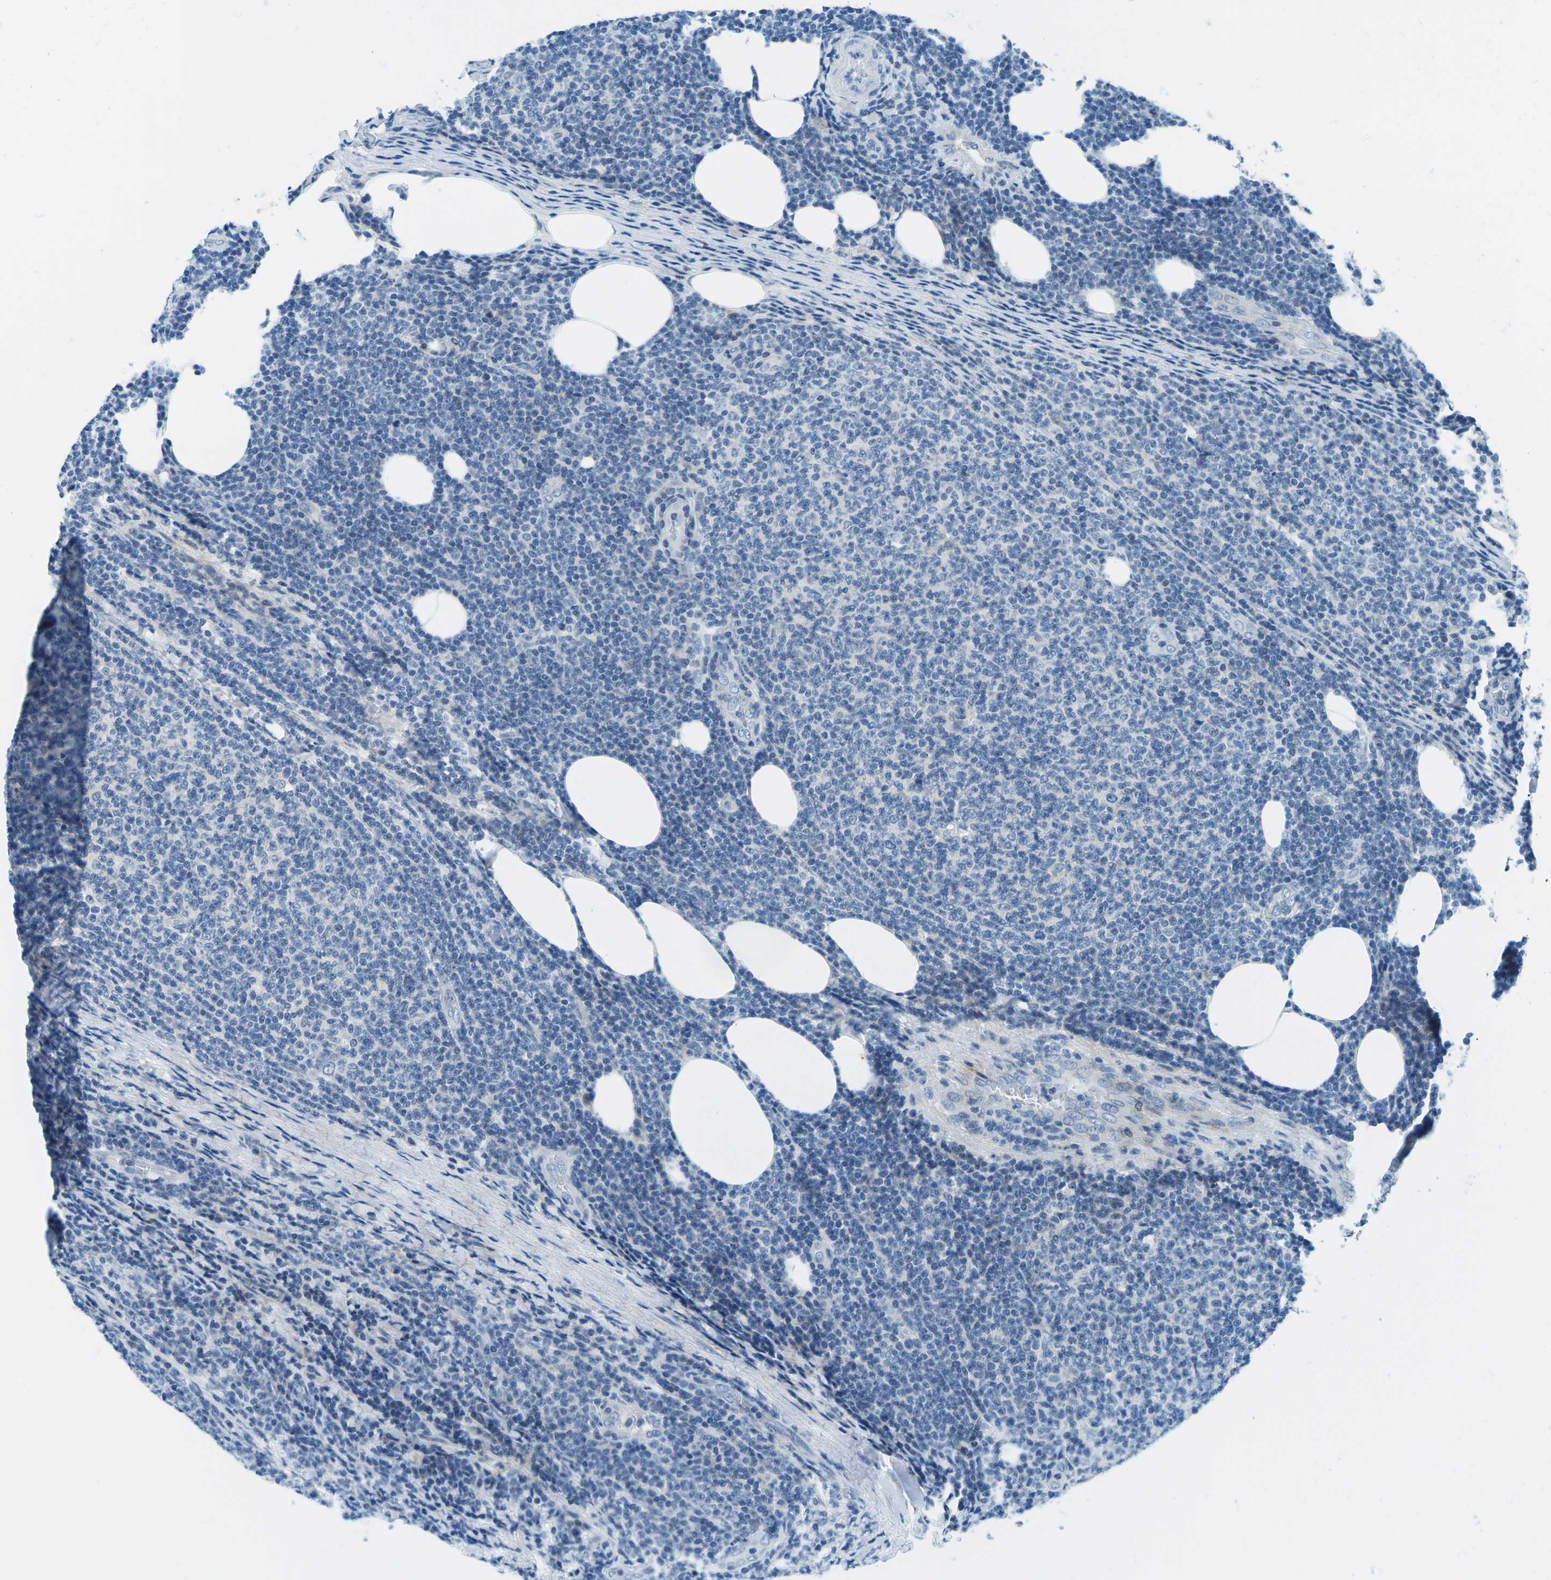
{"staining": {"intensity": "negative", "quantity": "none", "location": "none"}, "tissue": "lymphoma", "cell_type": "Tumor cells", "image_type": "cancer", "snomed": [{"axis": "morphology", "description": "Malignant lymphoma, non-Hodgkin's type, Low grade"}, {"axis": "topography", "description": "Lymph node"}], "caption": "Tumor cells show no significant protein staining in low-grade malignant lymphoma, non-Hodgkin's type.", "gene": "CFB", "patient": {"sex": "male", "age": 66}}